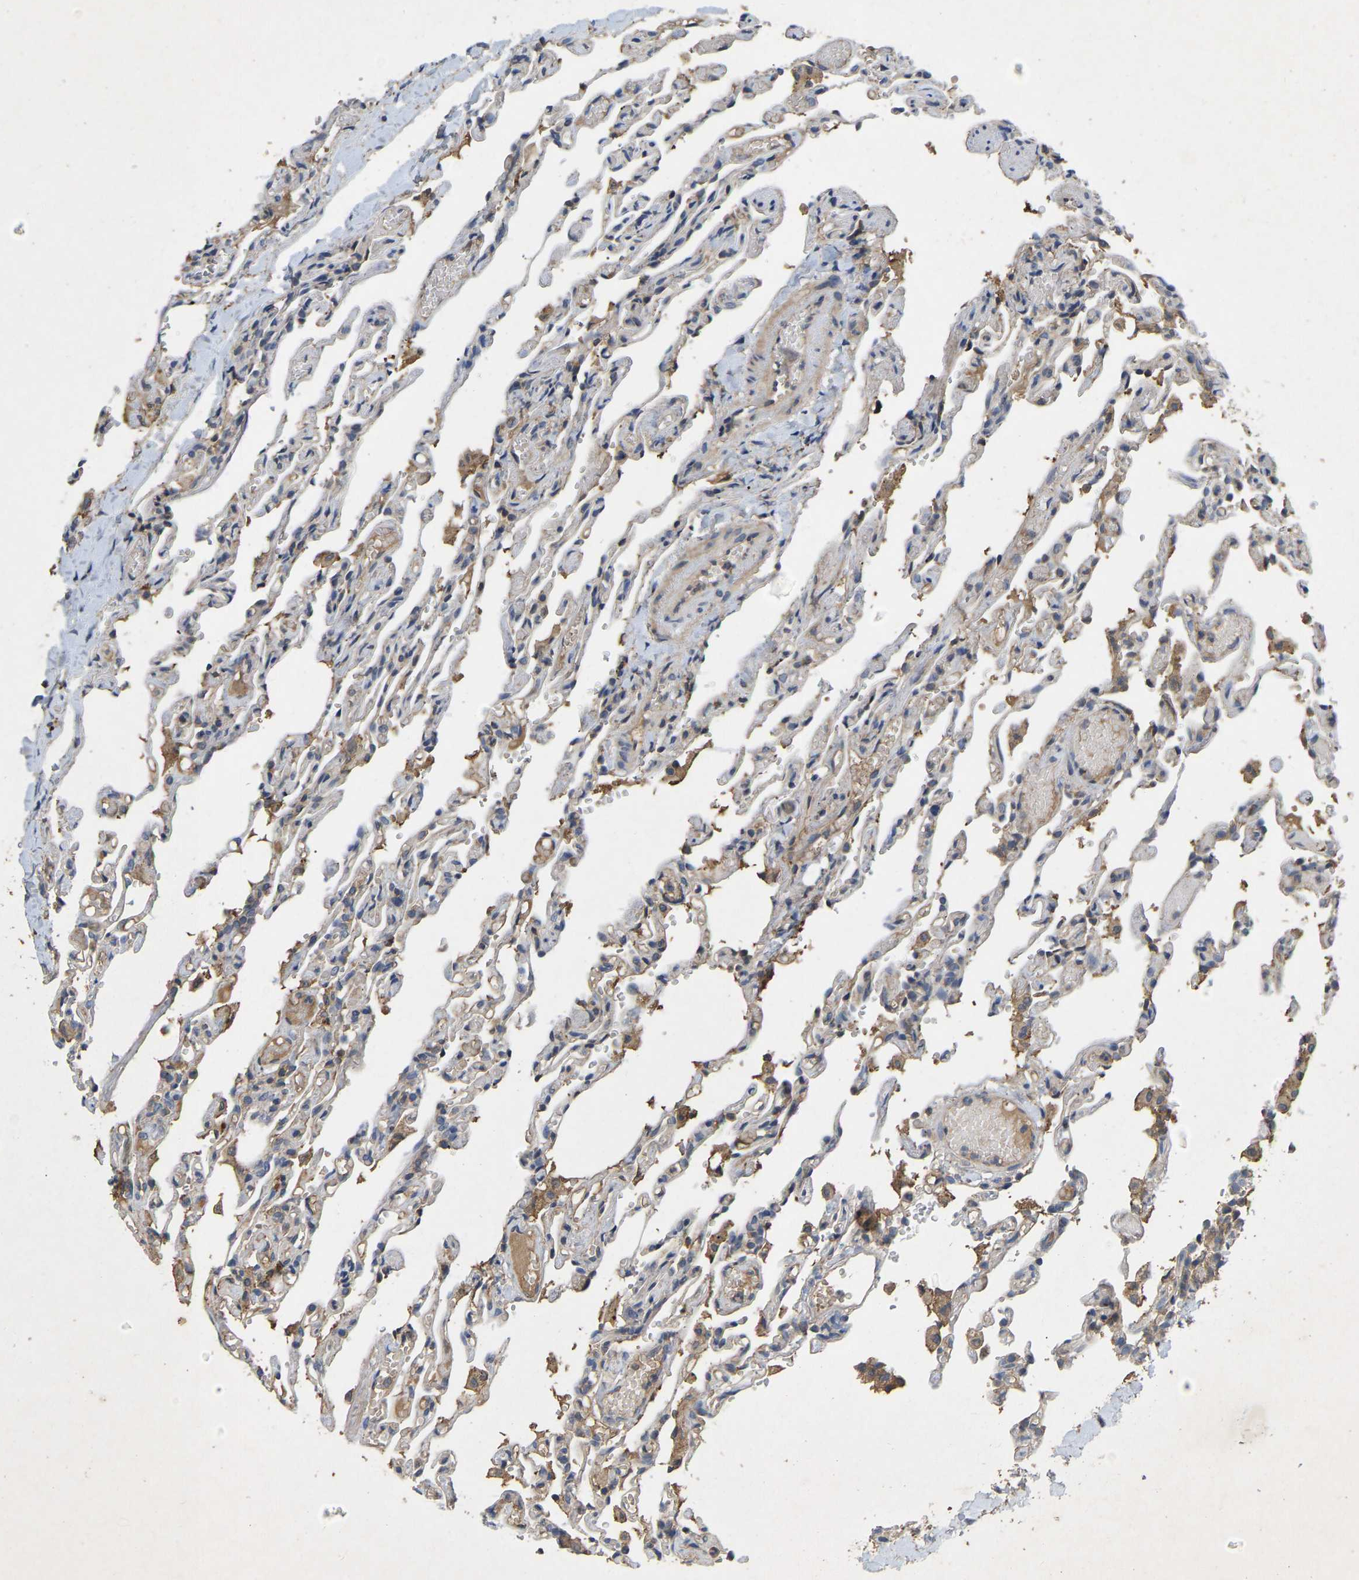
{"staining": {"intensity": "weak", "quantity": "<25%", "location": "cytoplasmic/membranous"}, "tissue": "lung", "cell_type": "Alveolar cells", "image_type": "normal", "snomed": [{"axis": "morphology", "description": "Normal tissue, NOS"}, {"axis": "topography", "description": "Lung"}], "caption": "Immunohistochemistry image of unremarkable lung stained for a protein (brown), which displays no expression in alveolar cells.", "gene": "LPAR2", "patient": {"sex": "male", "age": 21}}